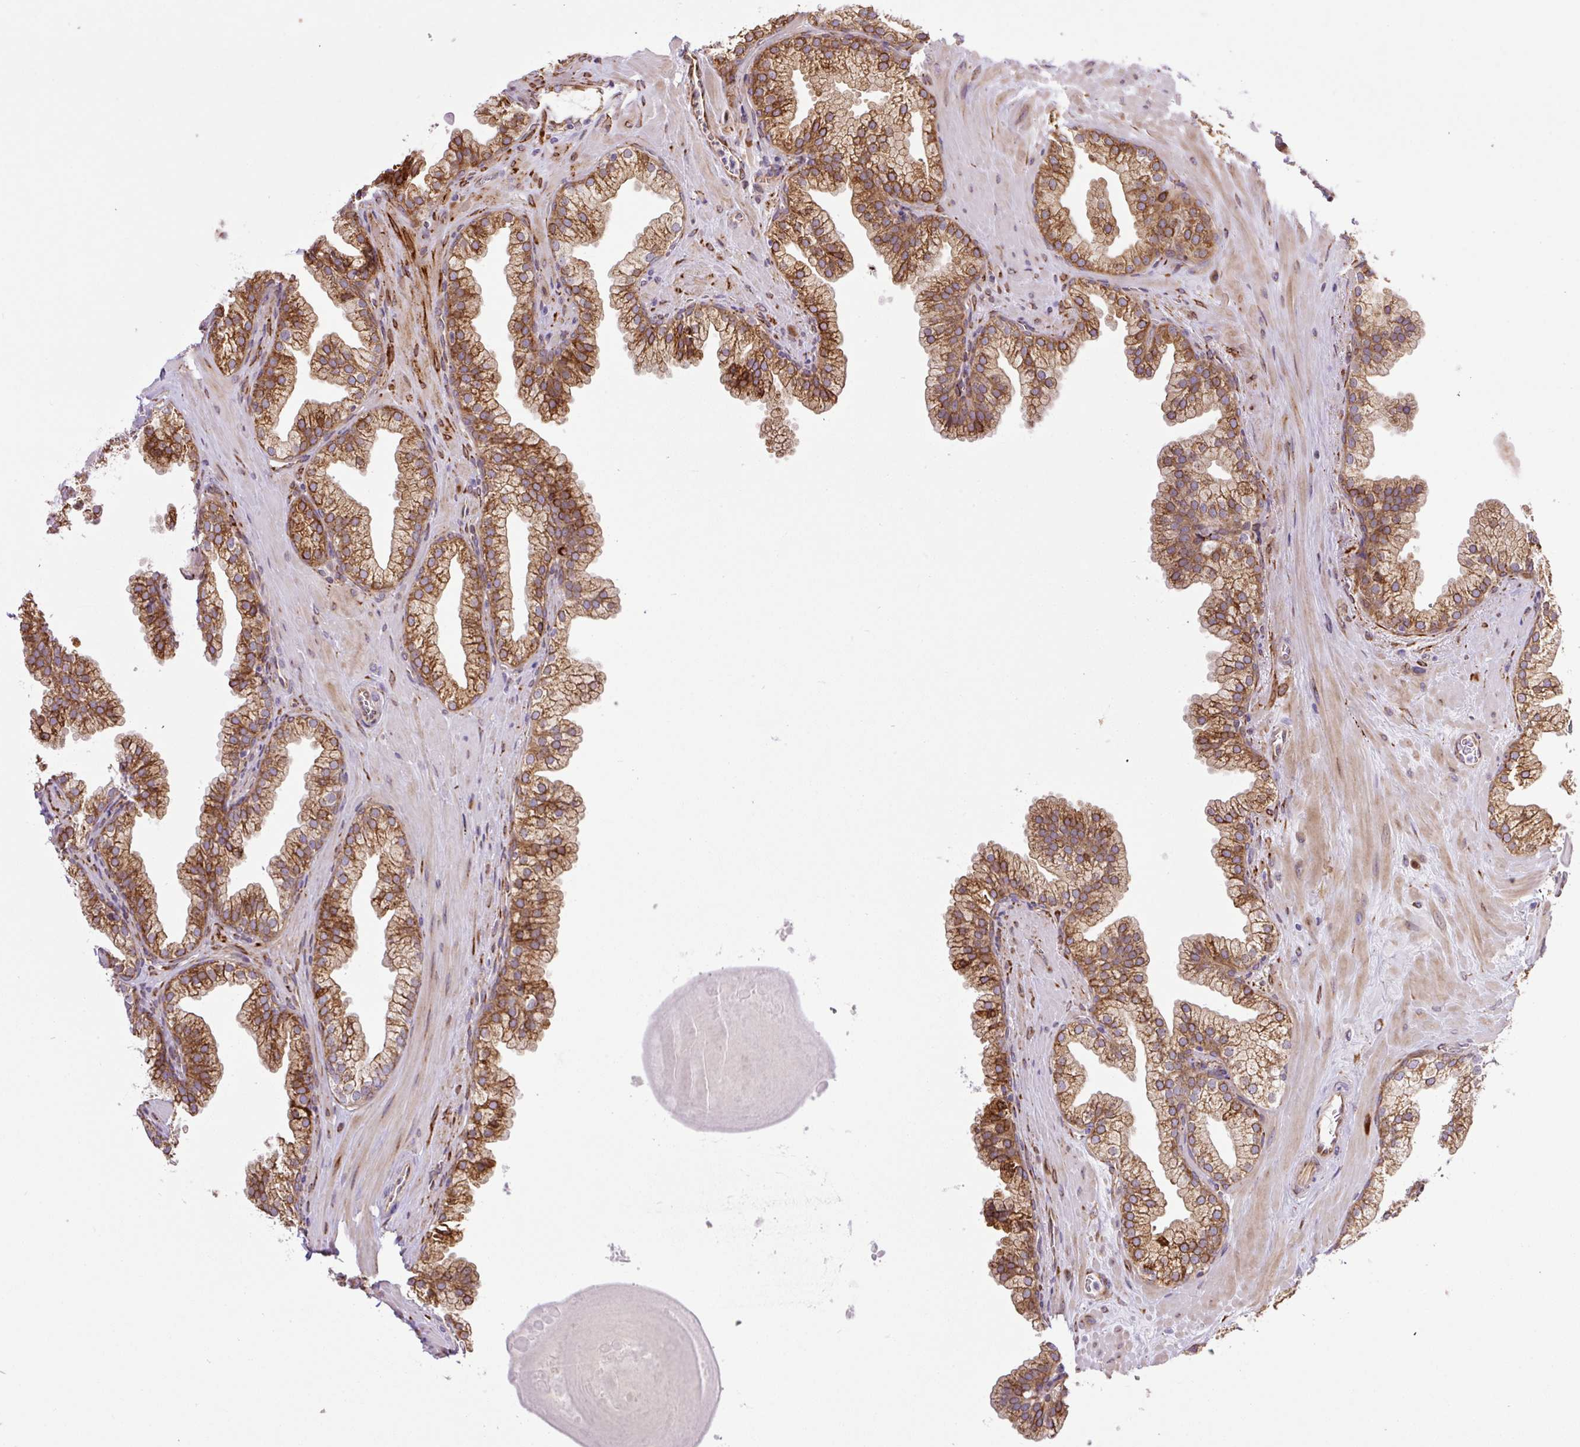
{"staining": {"intensity": "strong", "quantity": ">75%", "location": "cytoplasmic/membranous"}, "tissue": "prostate", "cell_type": "Glandular cells", "image_type": "normal", "snomed": [{"axis": "morphology", "description": "Normal tissue, NOS"}, {"axis": "topography", "description": "Prostate"}, {"axis": "topography", "description": "Peripheral nerve tissue"}], "caption": "A high amount of strong cytoplasmic/membranous positivity is identified in about >75% of glandular cells in unremarkable prostate.", "gene": "RAB30", "patient": {"sex": "male", "age": 61}}